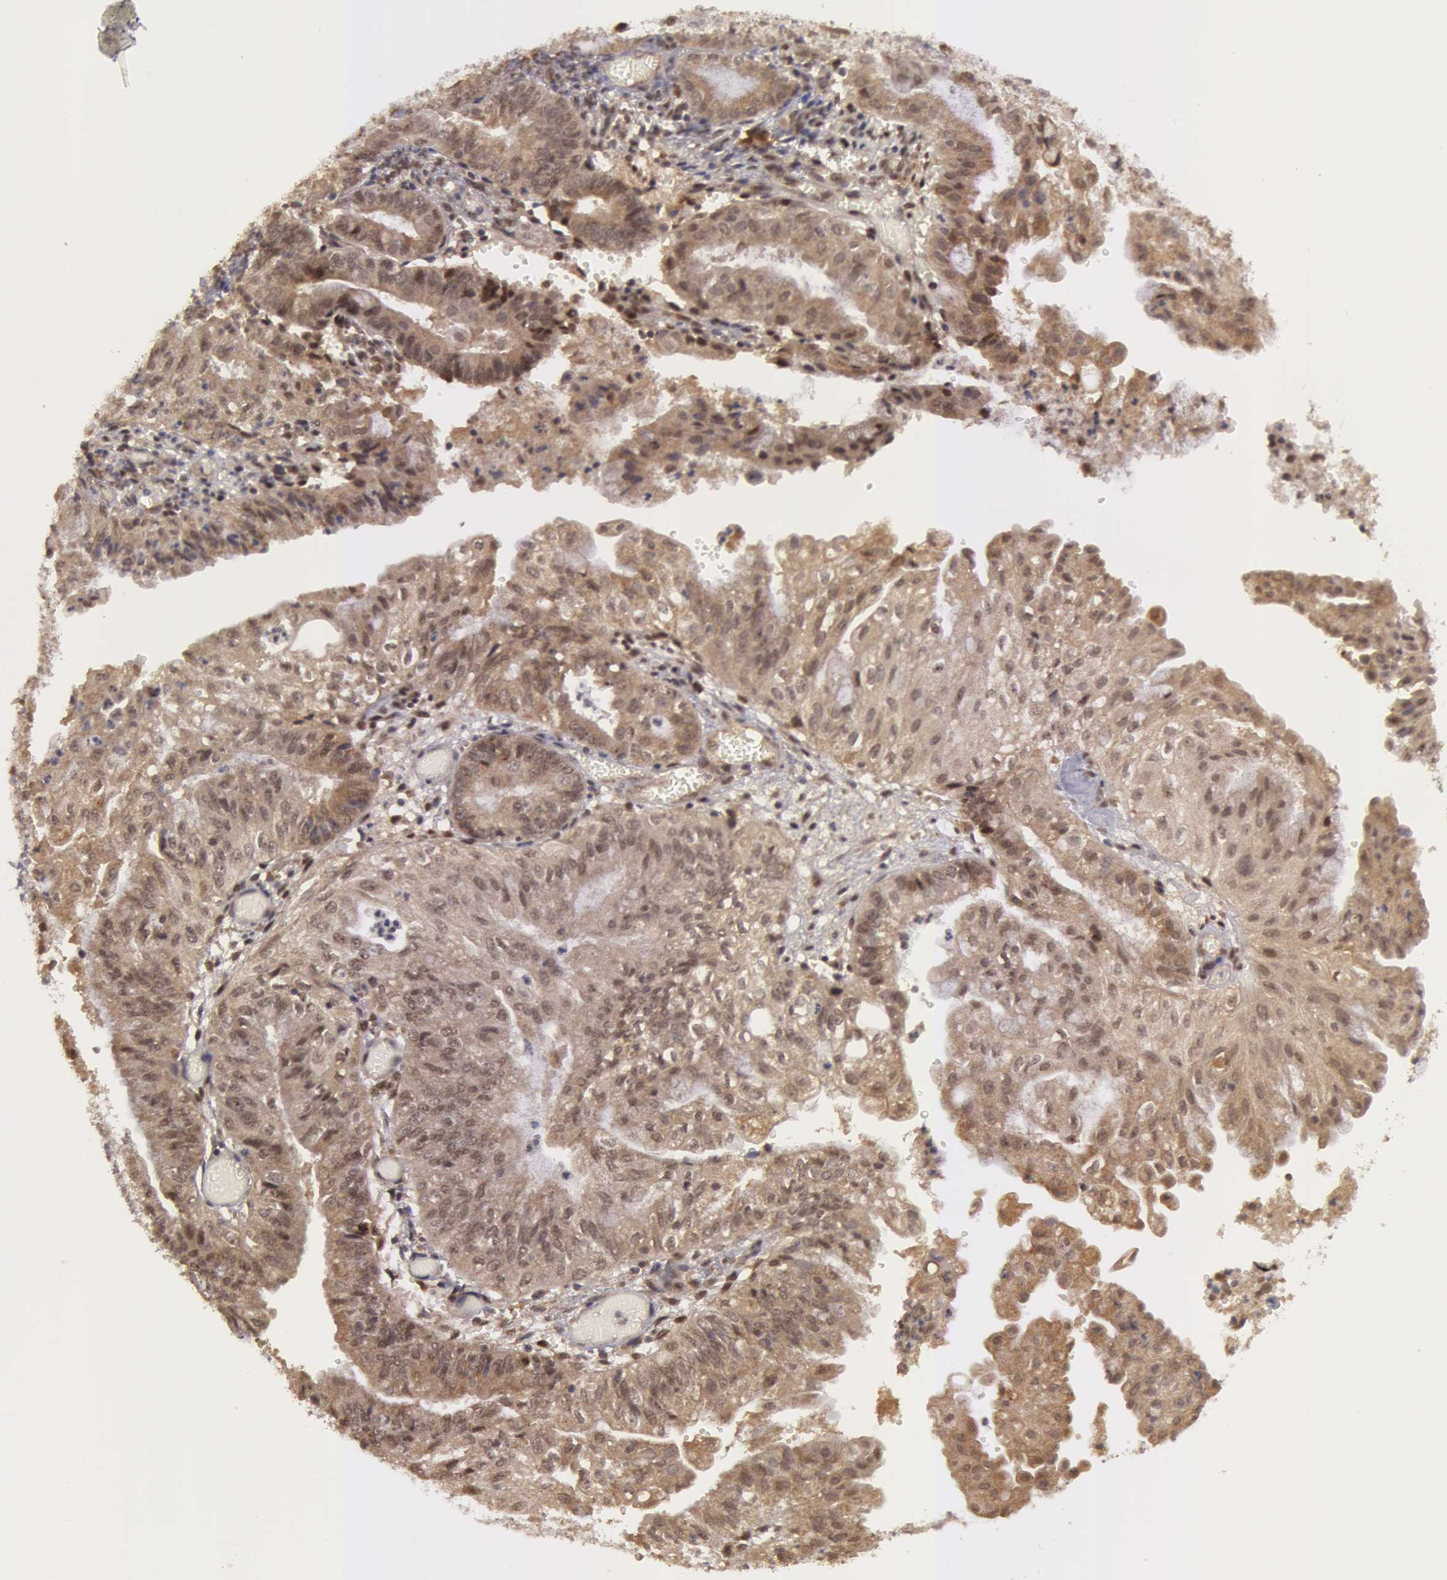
{"staining": {"intensity": "moderate", "quantity": ">75%", "location": "cytoplasmic/membranous"}, "tissue": "endometrial cancer", "cell_type": "Tumor cells", "image_type": "cancer", "snomed": [{"axis": "morphology", "description": "Adenocarcinoma, NOS"}, {"axis": "topography", "description": "Endometrium"}], "caption": "Tumor cells demonstrate moderate cytoplasmic/membranous staining in about >75% of cells in endometrial cancer.", "gene": "GLIS1", "patient": {"sex": "female", "age": 55}}